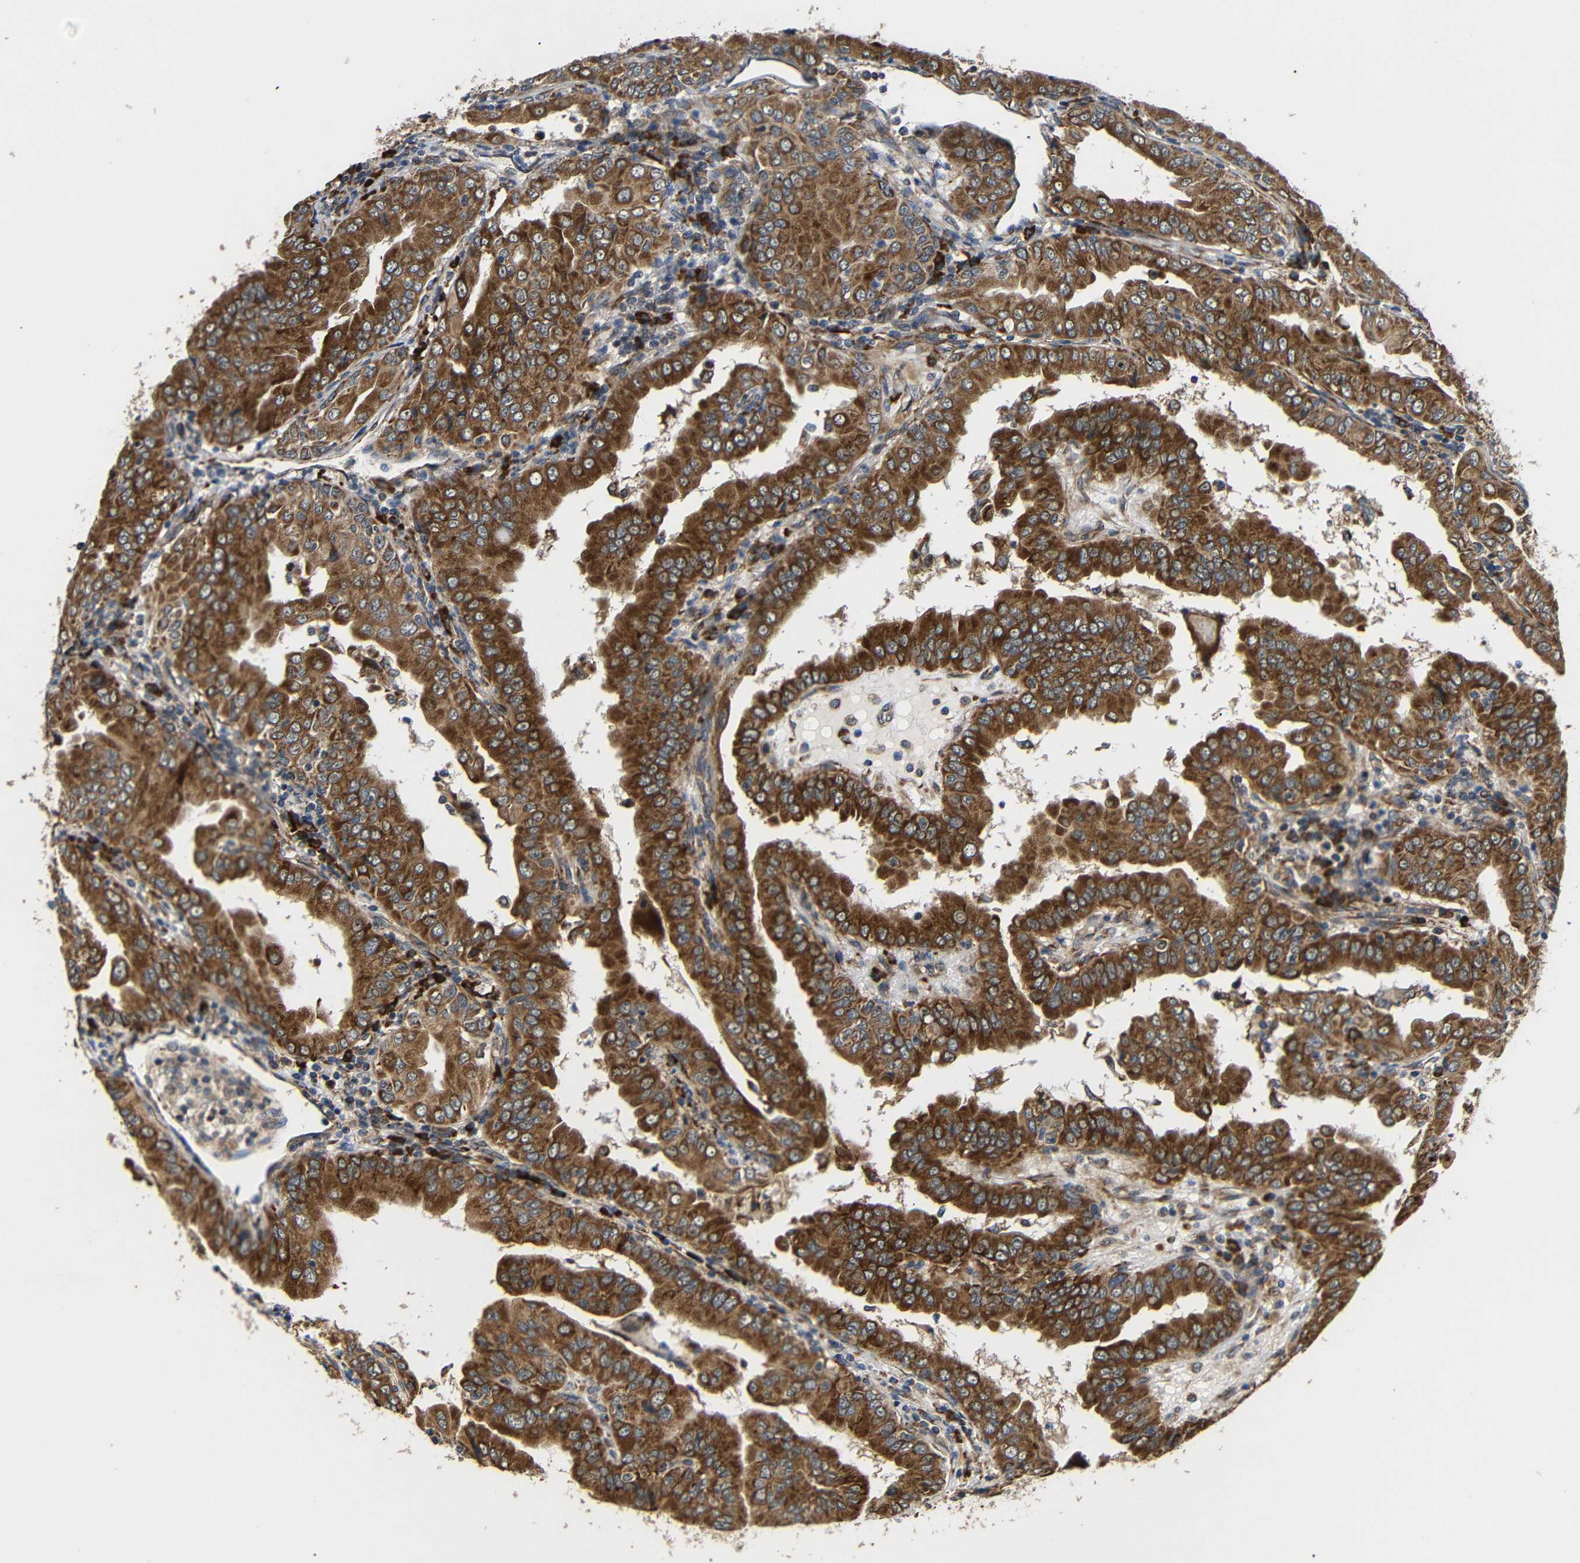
{"staining": {"intensity": "strong", "quantity": ">75%", "location": "cytoplasmic/membranous"}, "tissue": "thyroid cancer", "cell_type": "Tumor cells", "image_type": "cancer", "snomed": [{"axis": "morphology", "description": "Papillary adenocarcinoma, NOS"}, {"axis": "topography", "description": "Thyroid gland"}], "caption": "This is an image of IHC staining of thyroid papillary adenocarcinoma, which shows strong expression in the cytoplasmic/membranous of tumor cells.", "gene": "KANK4", "patient": {"sex": "male", "age": 33}}